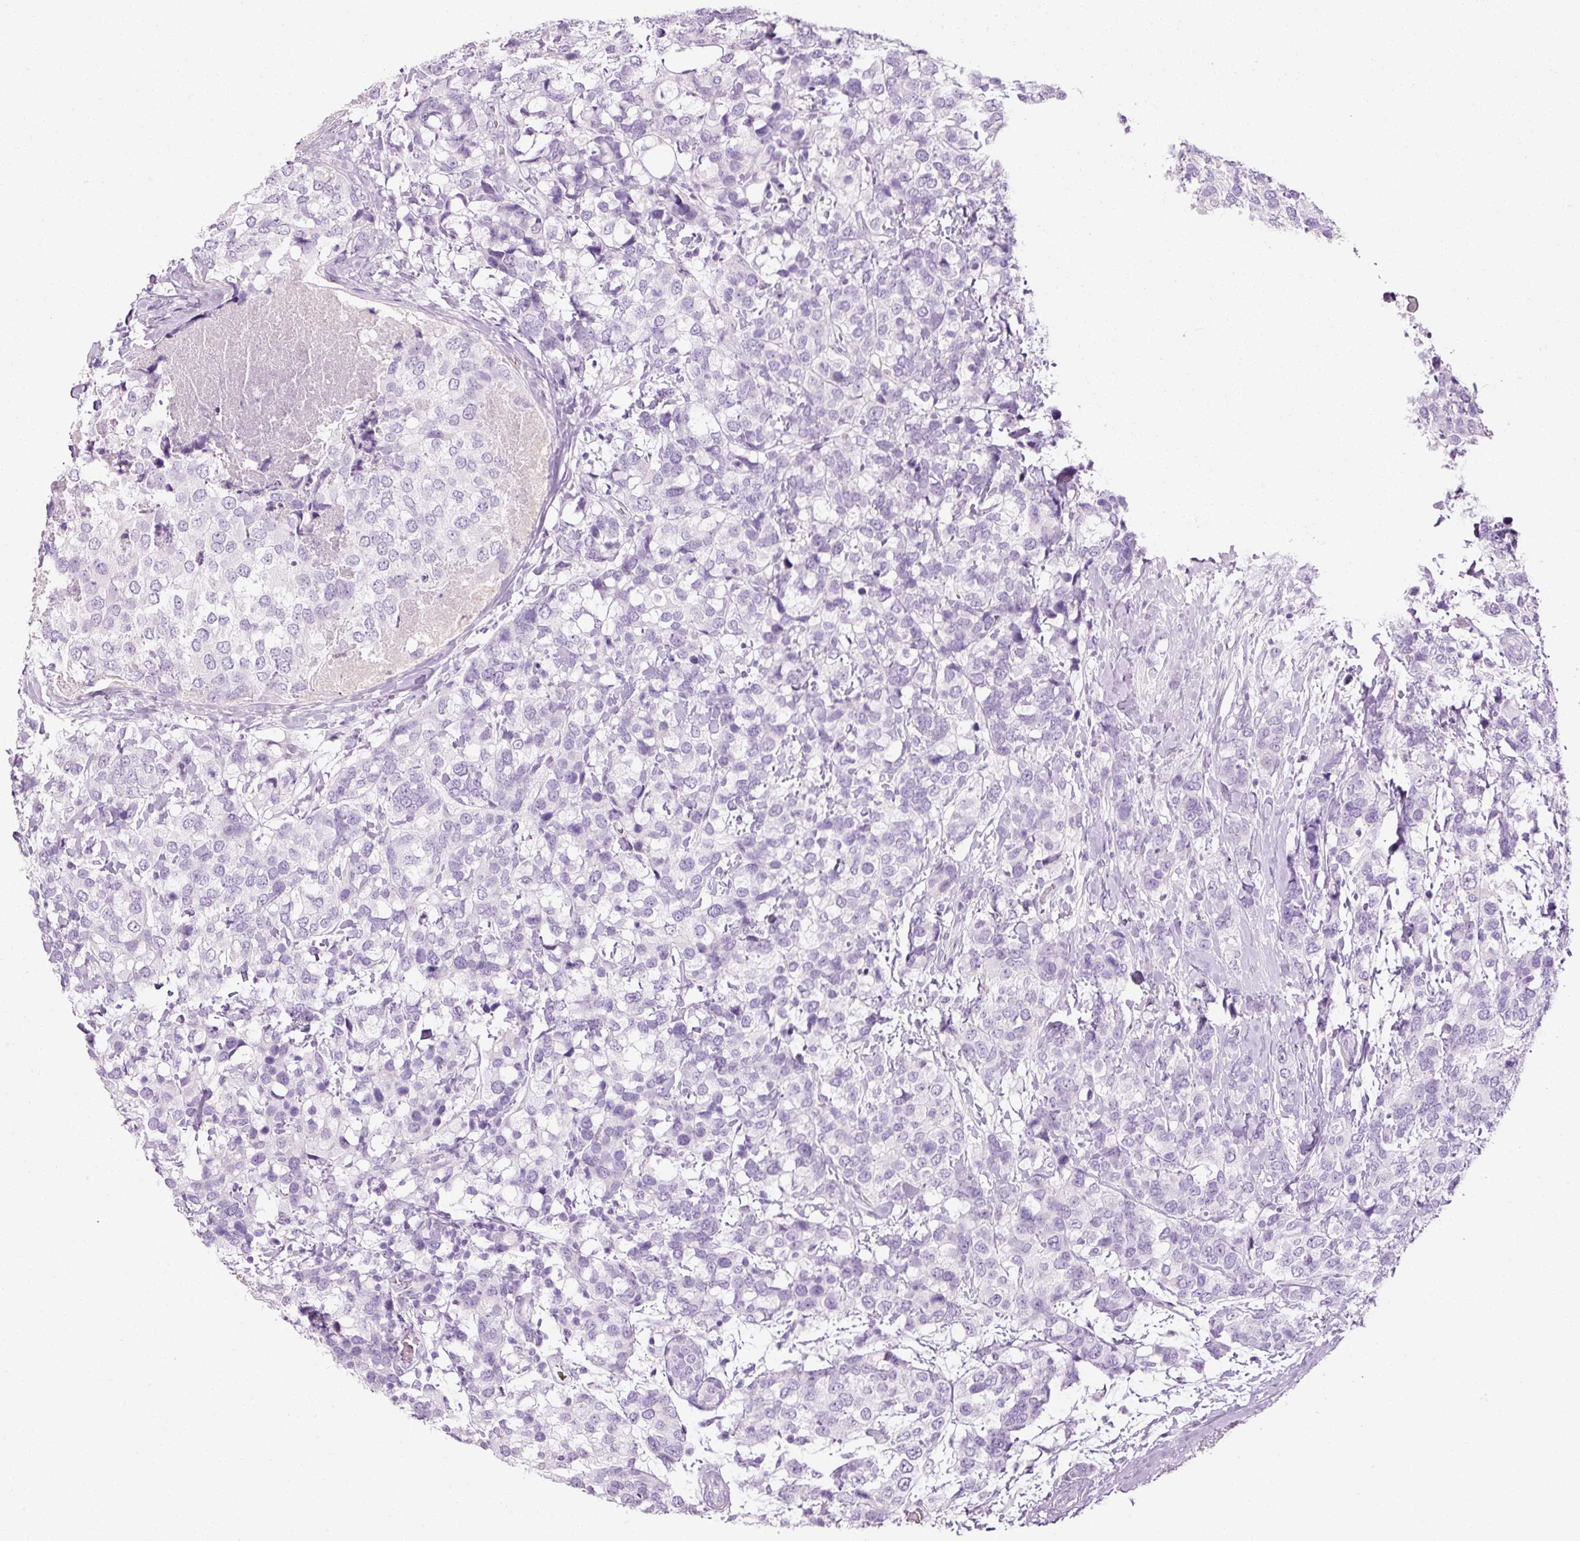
{"staining": {"intensity": "negative", "quantity": "none", "location": "none"}, "tissue": "breast cancer", "cell_type": "Tumor cells", "image_type": "cancer", "snomed": [{"axis": "morphology", "description": "Lobular carcinoma"}, {"axis": "topography", "description": "Breast"}], "caption": "The immunohistochemistry image has no significant expression in tumor cells of breast cancer tissue.", "gene": "ANKRD20A1", "patient": {"sex": "female", "age": 59}}